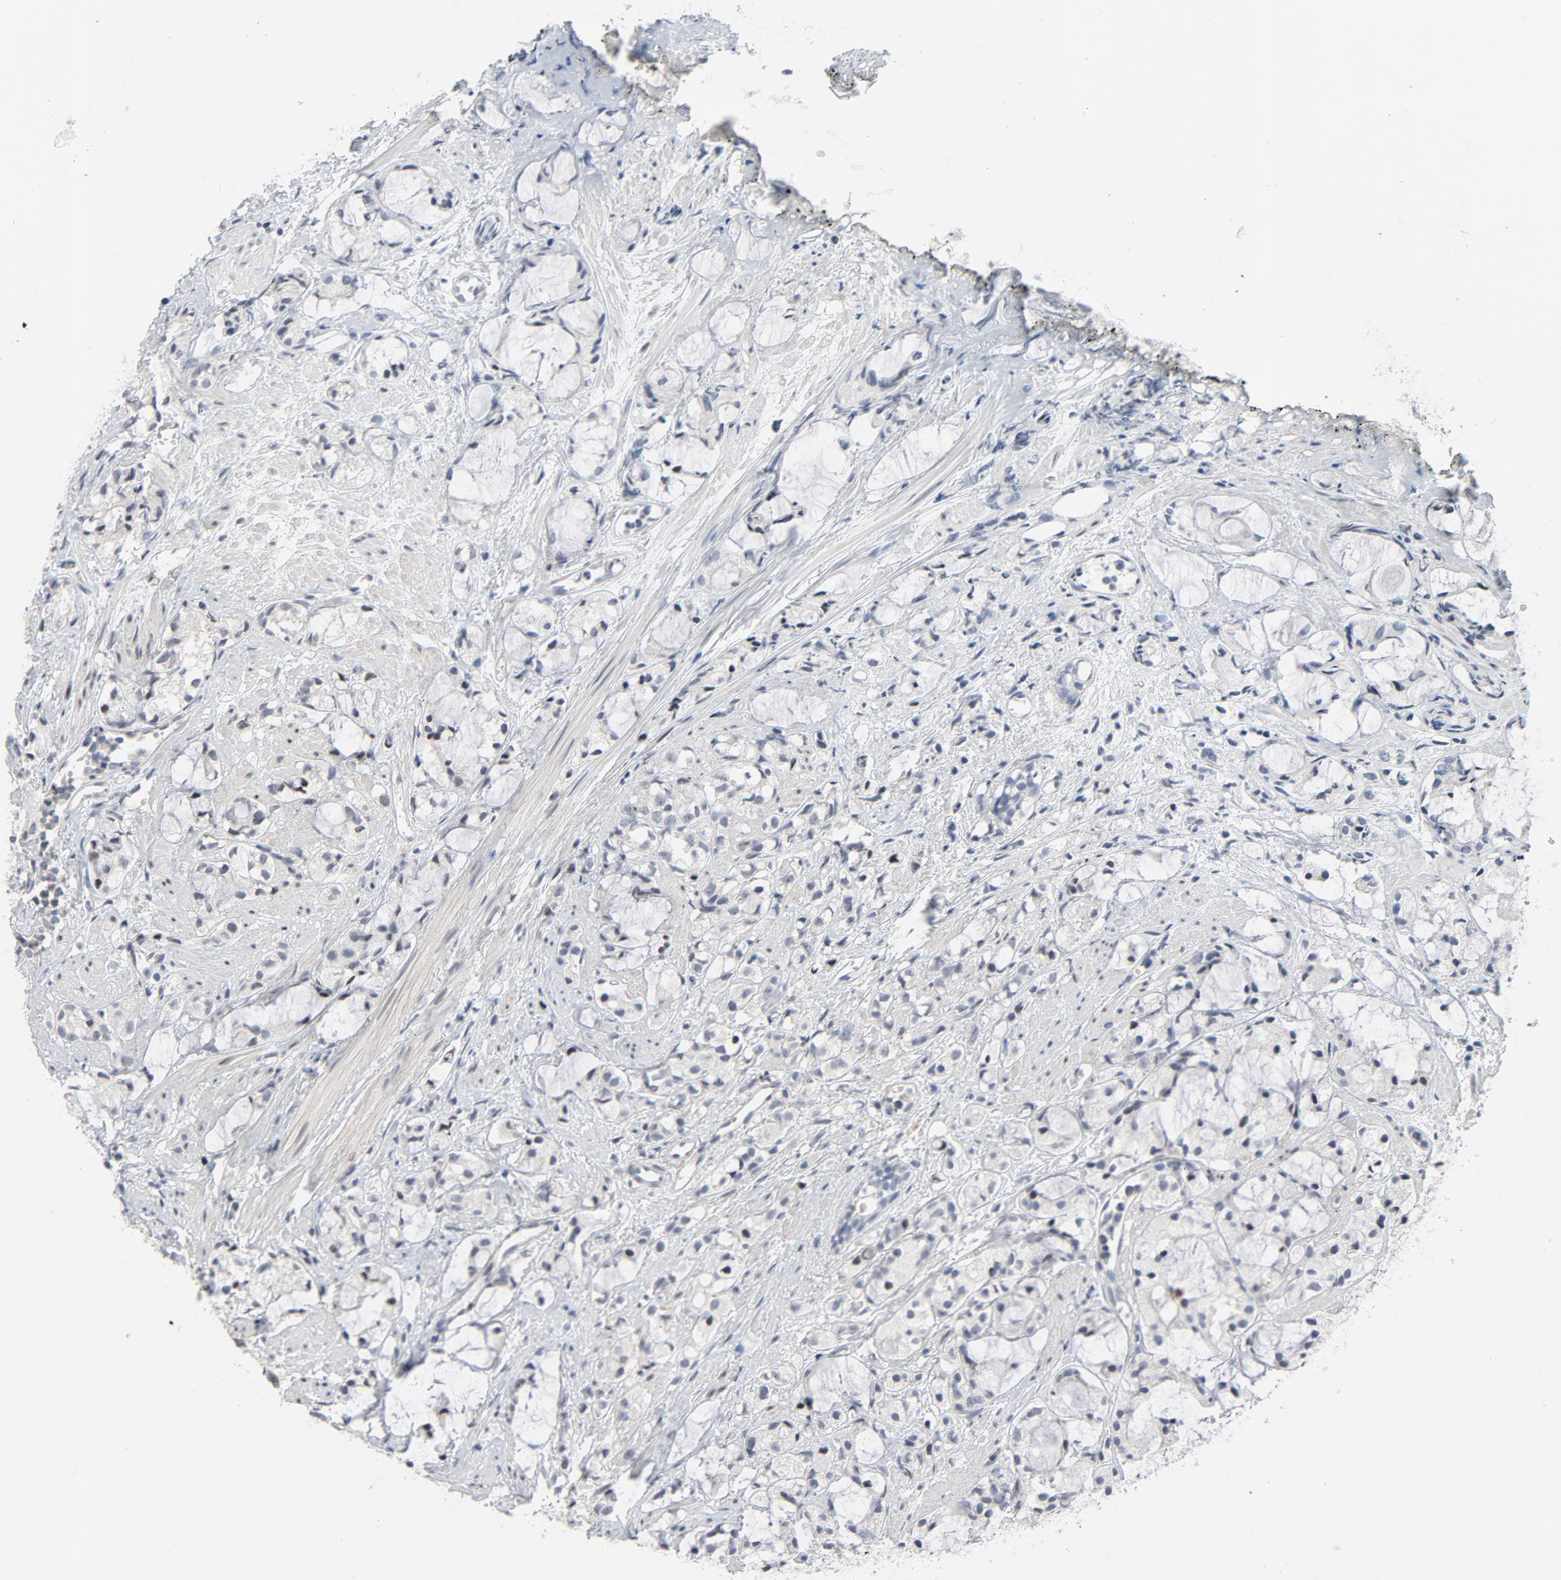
{"staining": {"intensity": "negative", "quantity": "none", "location": "none"}, "tissue": "prostate cancer", "cell_type": "Tumor cells", "image_type": "cancer", "snomed": [{"axis": "morphology", "description": "Adenocarcinoma, High grade"}, {"axis": "topography", "description": "Prostate"}], "caption": "Human prostate cancer stained for a protein using IHC demonstrates no staining in tumor cells.", "gene": "FSCB", "patient": {"sex": "male", "age": 85}}